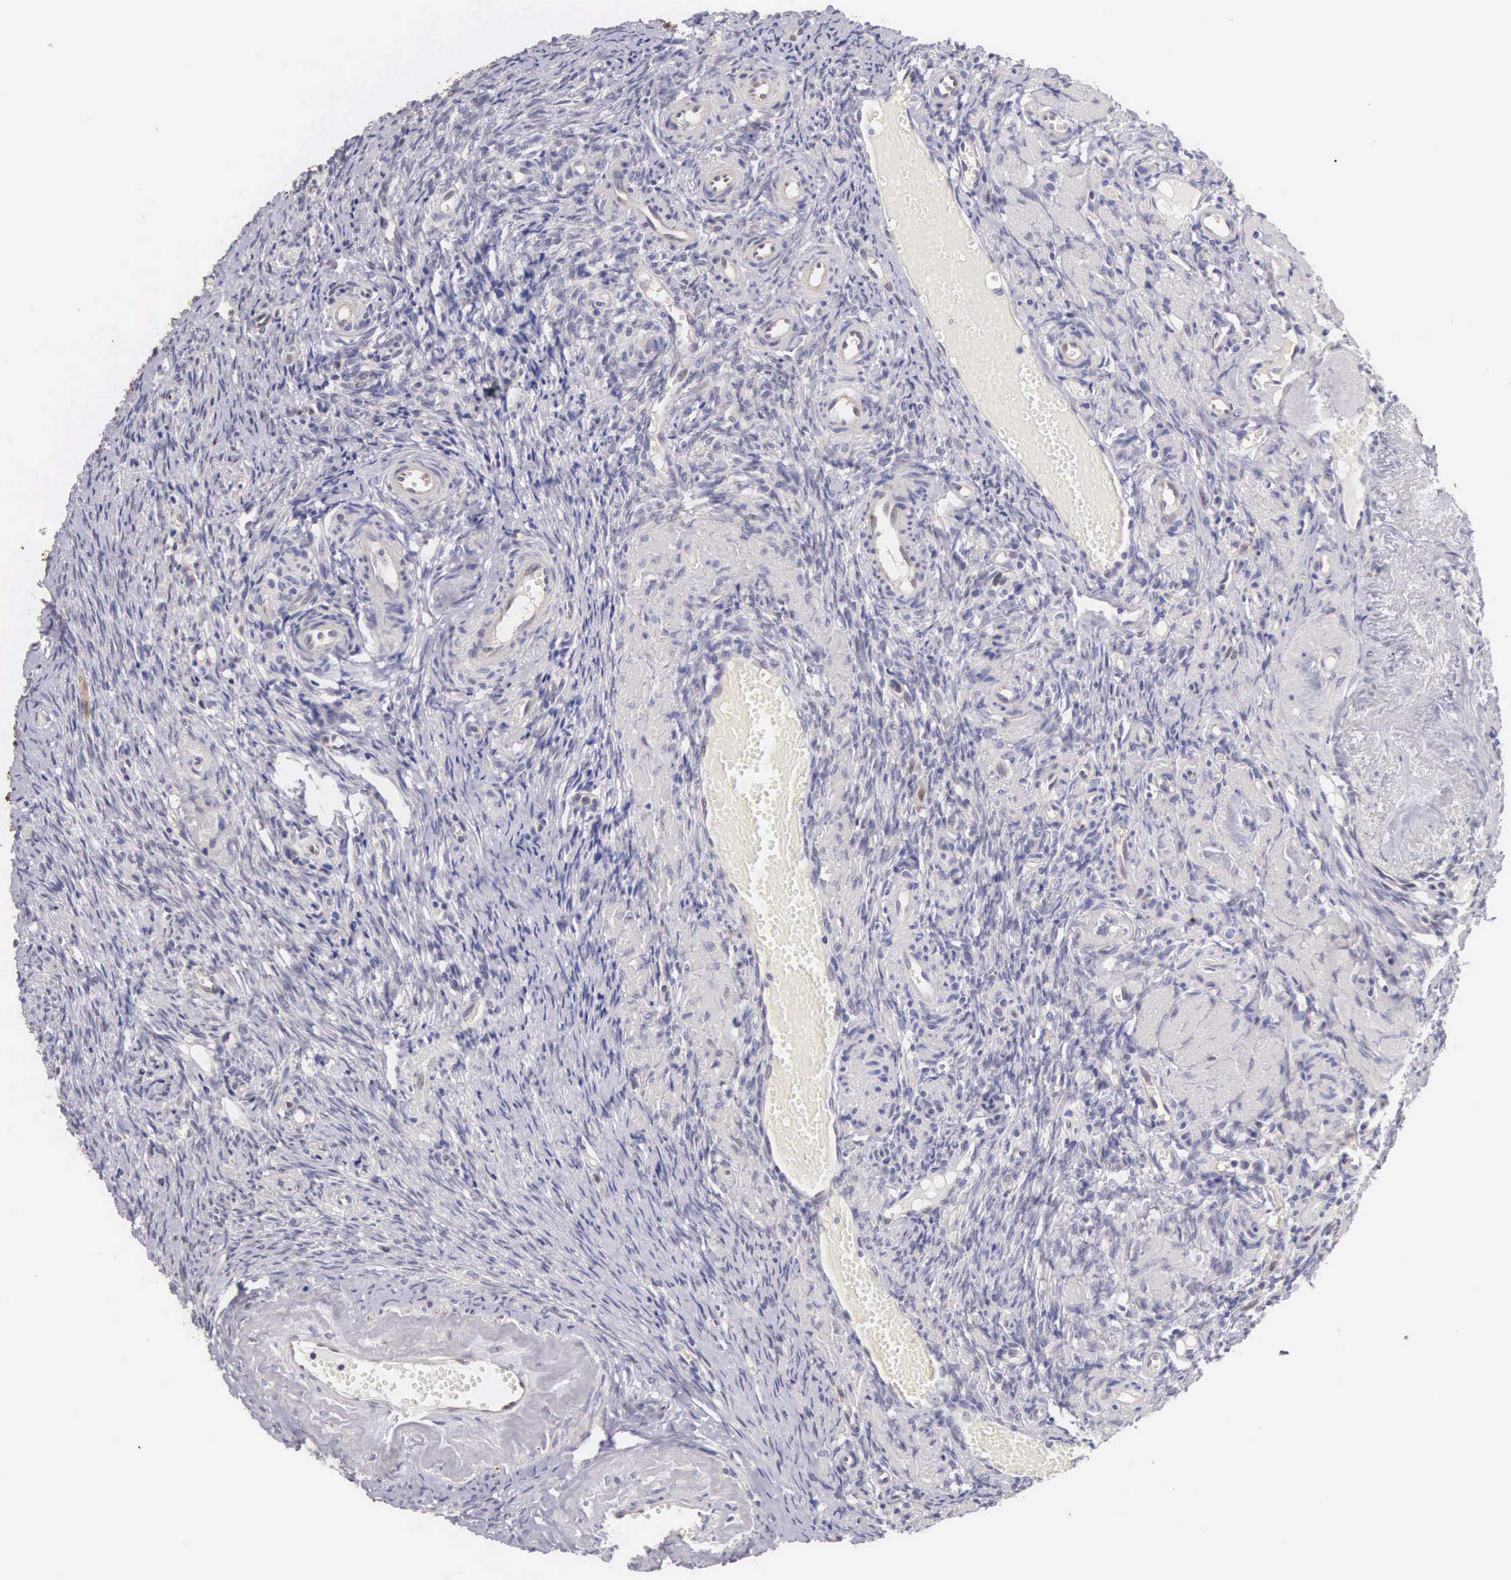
{"staining": {"intensity": "negative", "quantity": "none", "location": "none"}, "tissue": "ovary", "cell_type": "Follicle cells", "image_type": "normal", "snomed": [{"axis": "morphology", "description": "Normal tissue, NOS"}, {"axis": "topography", "description": "Ovary"}], "caption": "A high-resolution image shows immunohistochemistry (IHC) staining of unremarkable ovary, which reveals no significant staining in follicle cells.", "gene": "PIR", "patient": {"sex": "female", "age": 63}}